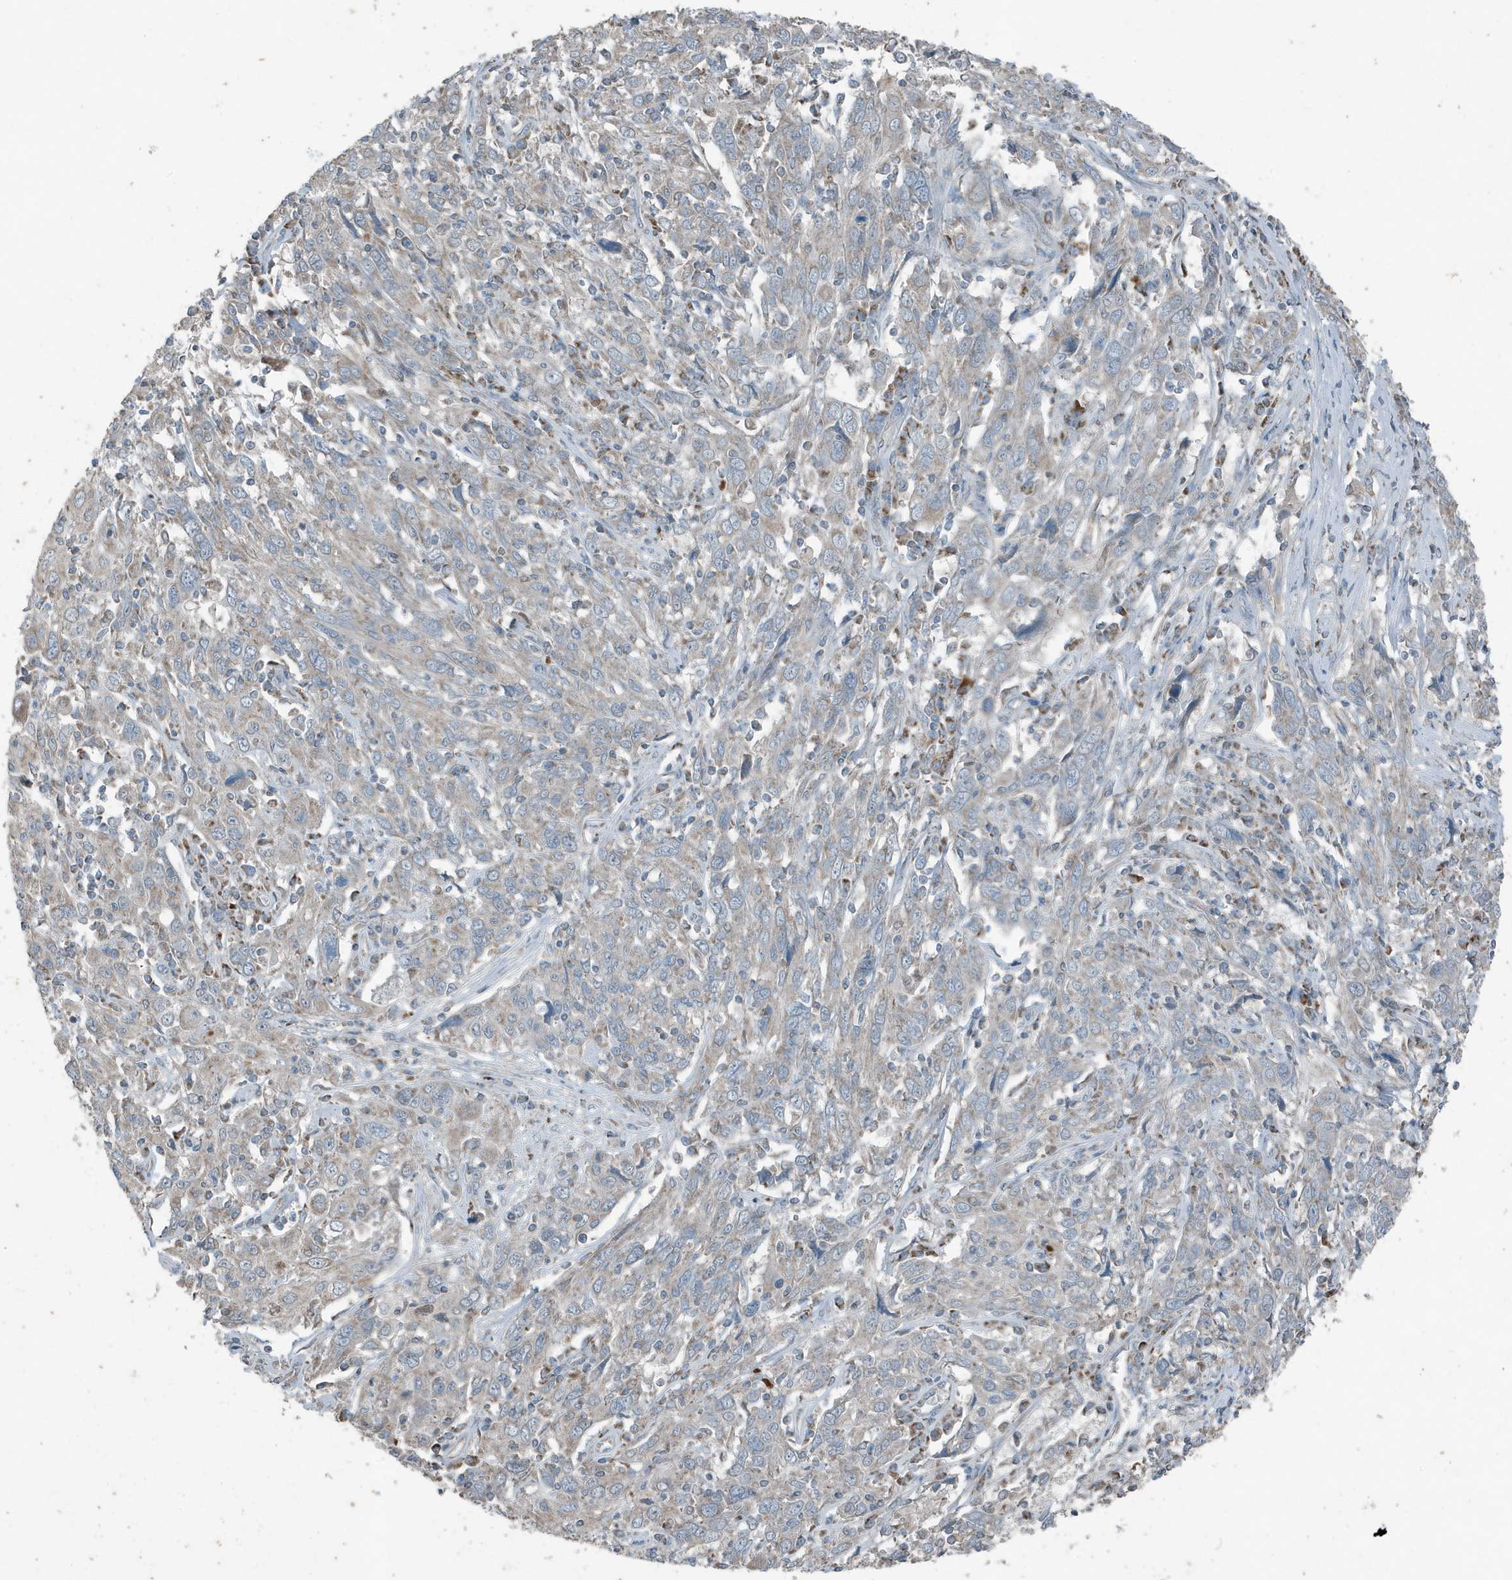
{"staining": {"intensity": "weak", "quantity": "<25%", "location": "cytoplasmic/membranous"}, "tissue": "cervical cancer", "cell_type": "Tumor cells", "image_type": "cancer", "snomed": [{"axis": "morphology", "description": "Squamous cell carcinoma, NOS"}, {"axis": "topography", "description": "Cervix"}], "caption": "High magnification brightfield microscopy of cervical squamous cell carcinoma stained with DAB (brown) and counterstained with hematoxylin (blue): tumor cells show no significant expression.", "gene": "MT-CYB", "patient": {"sex": "female", "age": 46}}